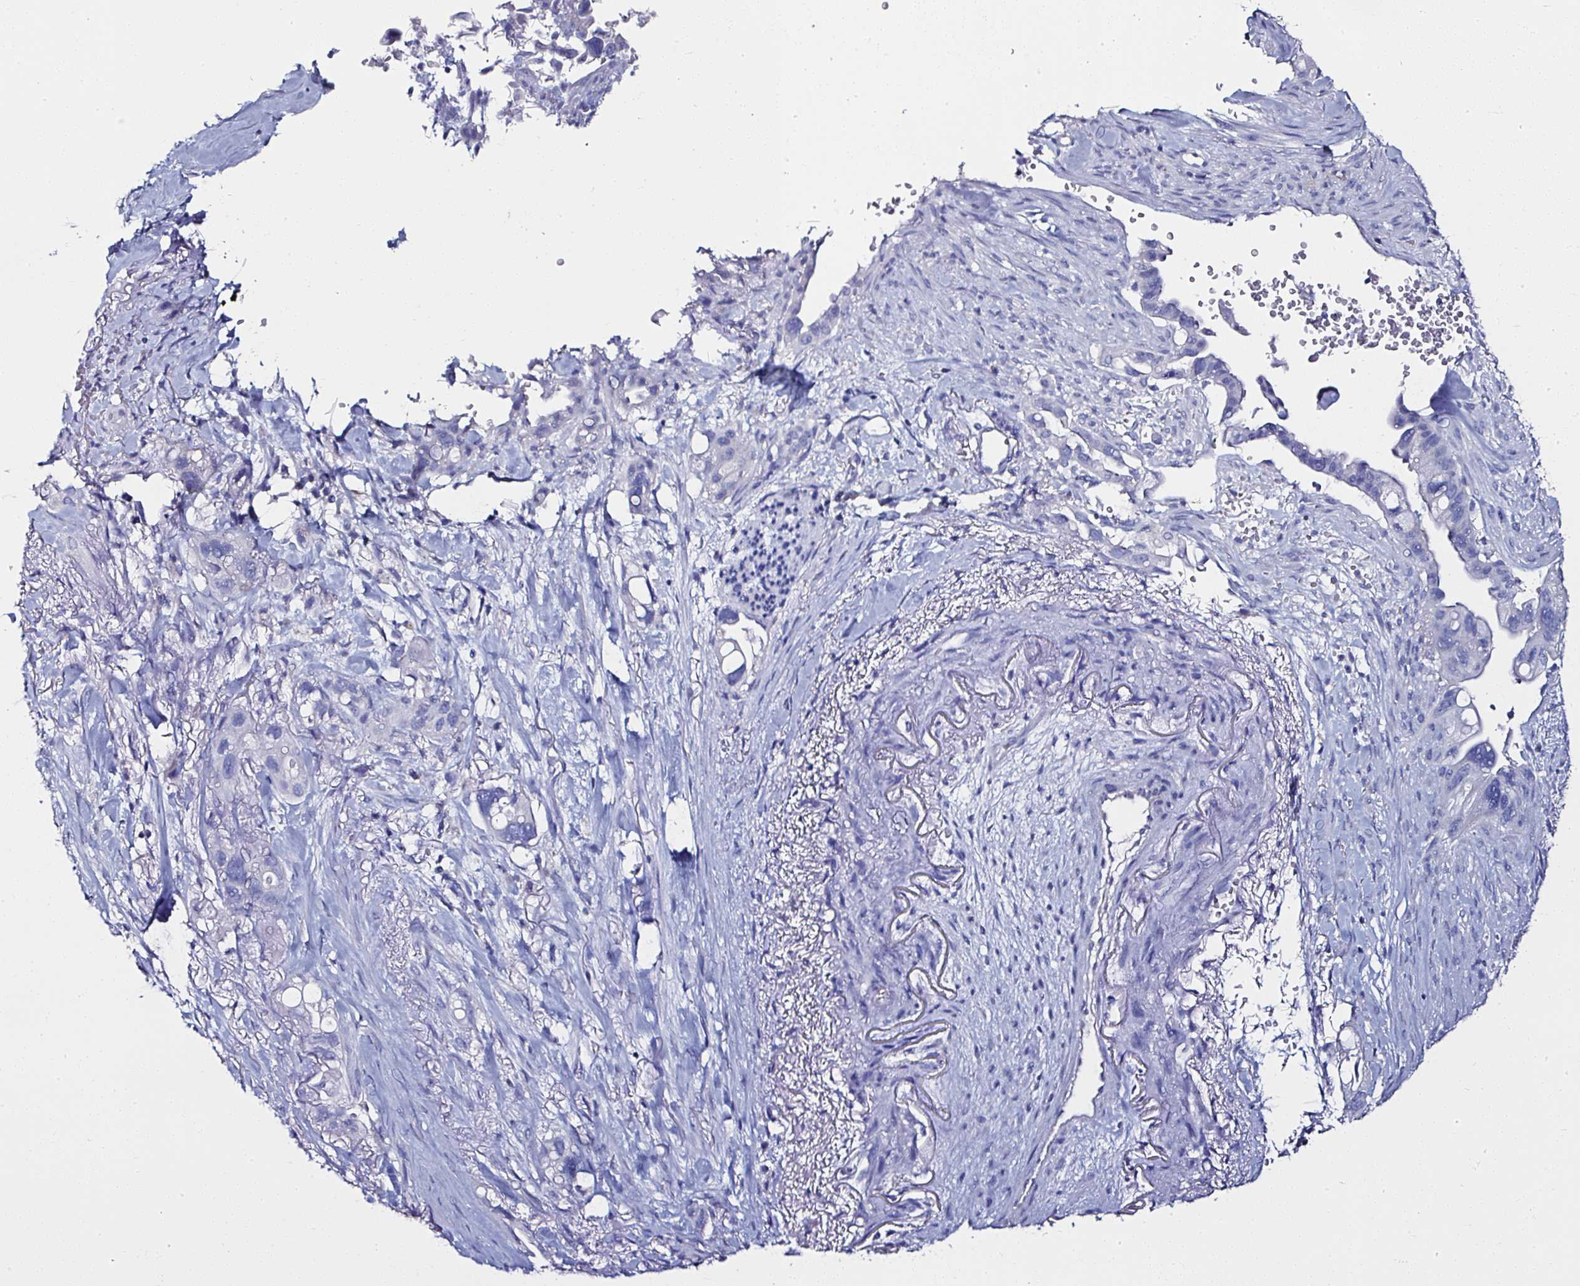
{"staining": {"intensity": "negative", "quantity": "none", "location": "none"}, "tissue": "pancreatic cancer", "cell_type": "Tumor cells", "image_type": "cancer", "snomed": [{"axis": "morphology", "description": "Adenocarcinoma, NOS"}, {"axis": "topography", "description": "Pancreas"}], "caption": "A photomicrograph of human adenocarcinoma (pancreatic) is negative for staining in tumor cells. (Brightfield microscopy of DAB IHC at high magnification).", "gene": "ATP2A1", "patient": {"sex": "male", "age": 44}}